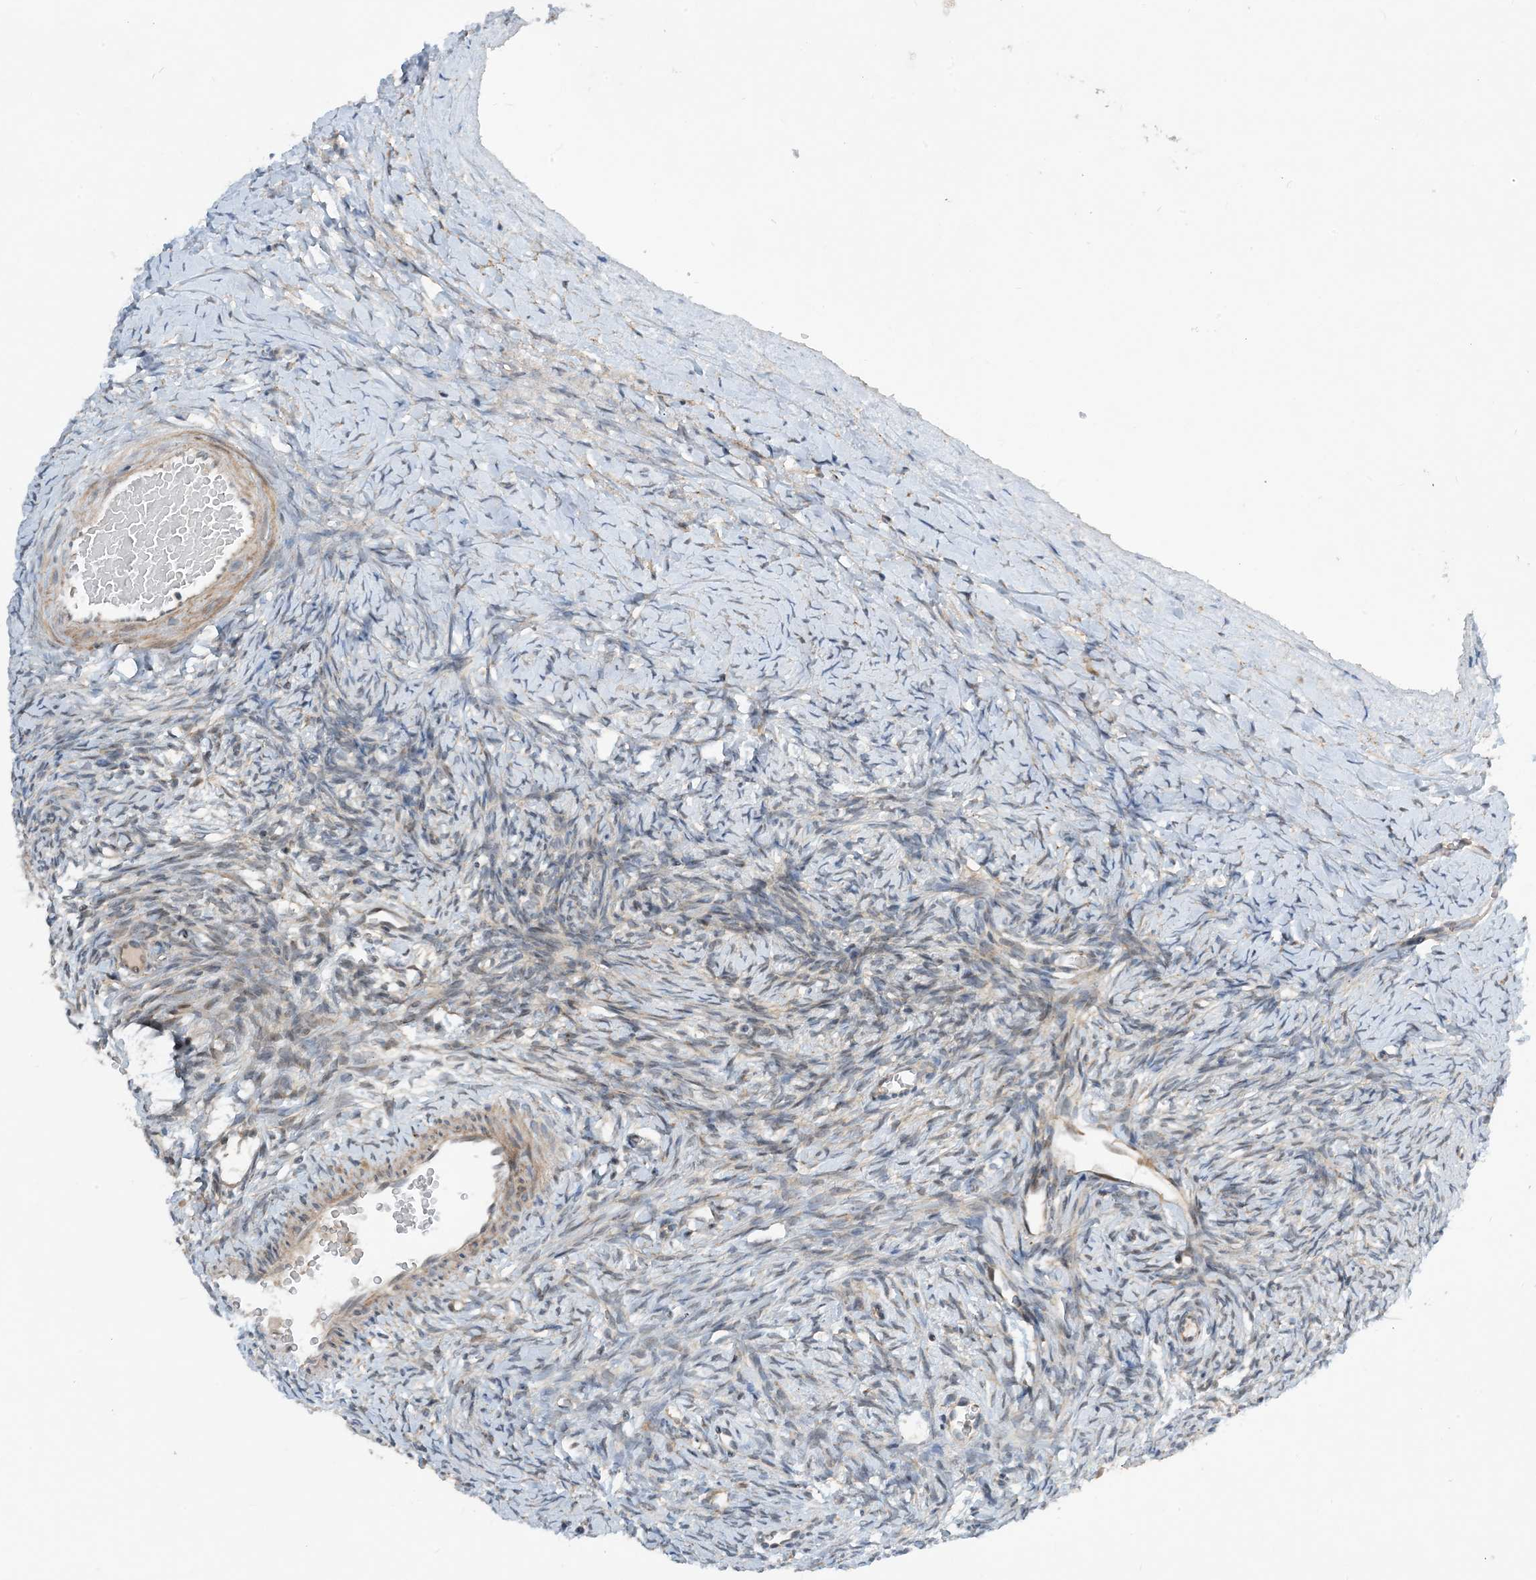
{"staining": {"intensity": "weak", "quantity": "<25%", "location": "cytoplasmic/membranous,nuclear"}, "tissue": "ovary", "cell_type": "Ovarian stroma cells", "image_type": "normal", "snomed": [{"axis": "morphology", "description": "Normal tissue, NOS"}, {"axis": "morphology", "description": "Developmental malformation"}, {"axis": "topography", "description": "Ovary"}], "caption": "This is an immunohistochemistry histopathology image of normal human ovary. There is no positivity in ovarian stroma cells.", "gene": "PHOSPHO2", "patient": {"sex": "female", "age": 39}}